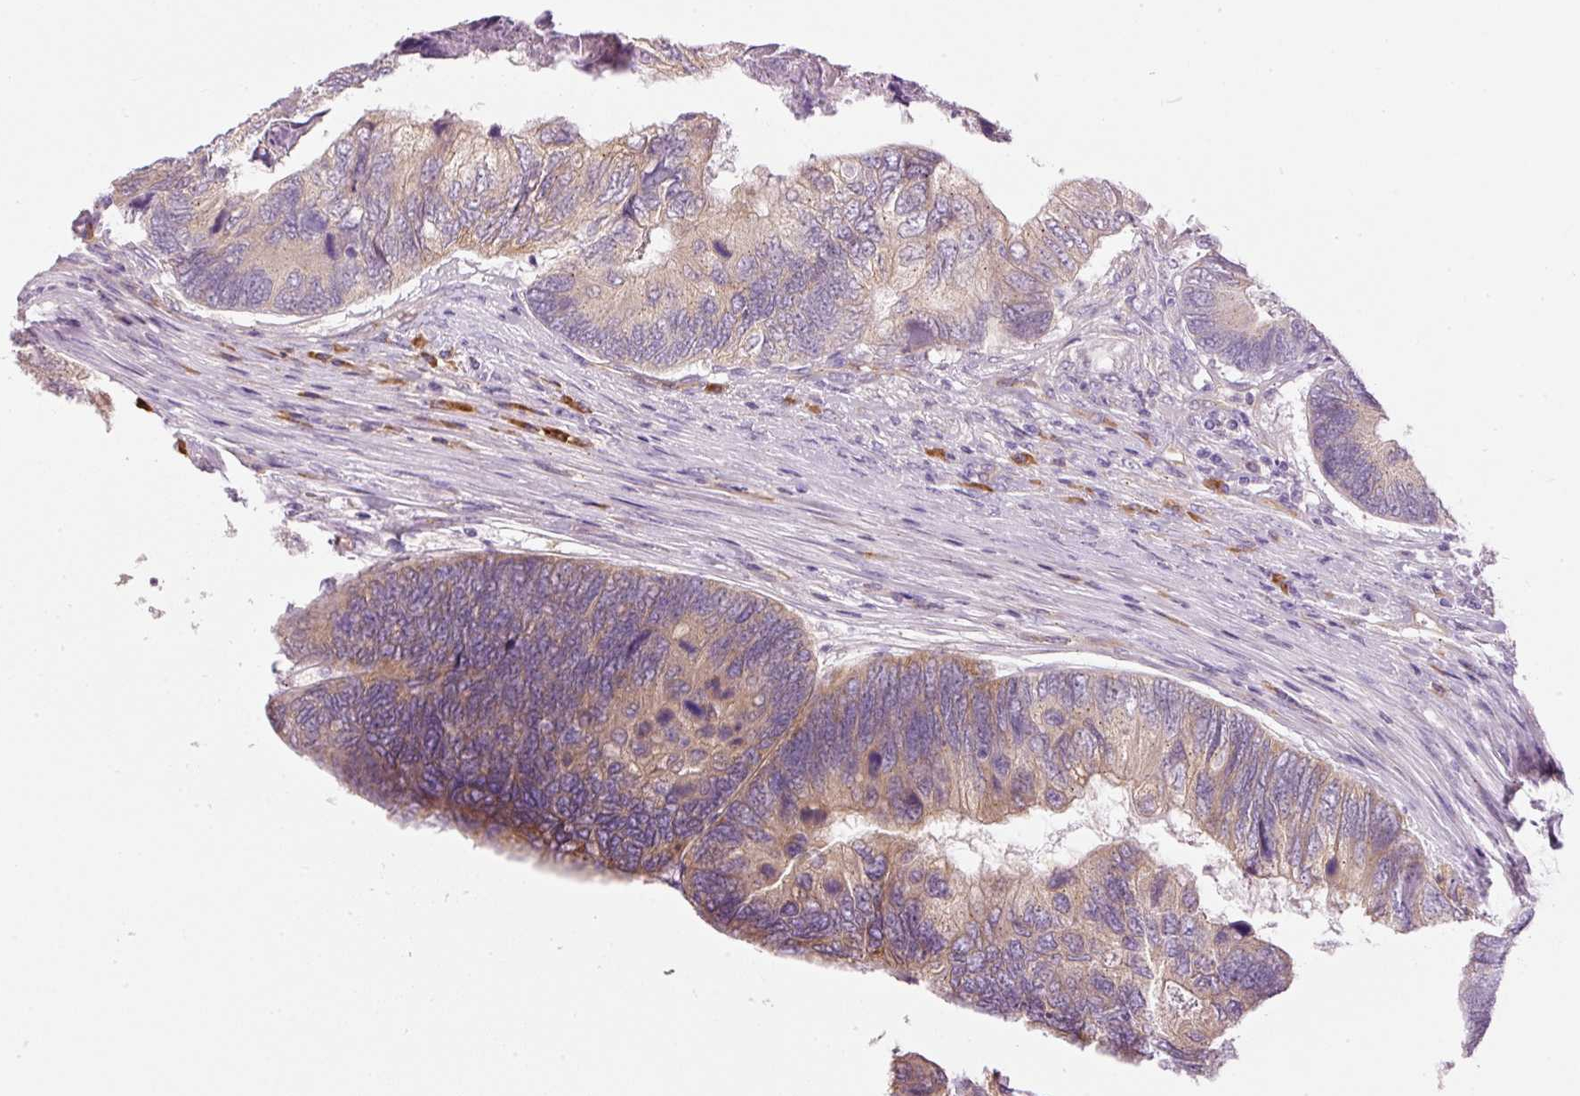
{"staining": {"intensity": "weak", "quantity": ">75%", "location": "cytoplasmic/membranous"}, "tissue": "colorectal cancer", "cell_type": "Tumor cells", "image_type": "cancer", "snomed": [{"axis": "morphology", "description": "Adenocarcinoma, NOS"}, {"axis": "topography", "description": "Colon"}], "caption": "Colorectal cancer (adenocarcinoma) stained with a protein marker demonstrates weak staining in tumor cells.", "gene": "PNPLA5", "patient": {"sex": "female", "age": 67}}